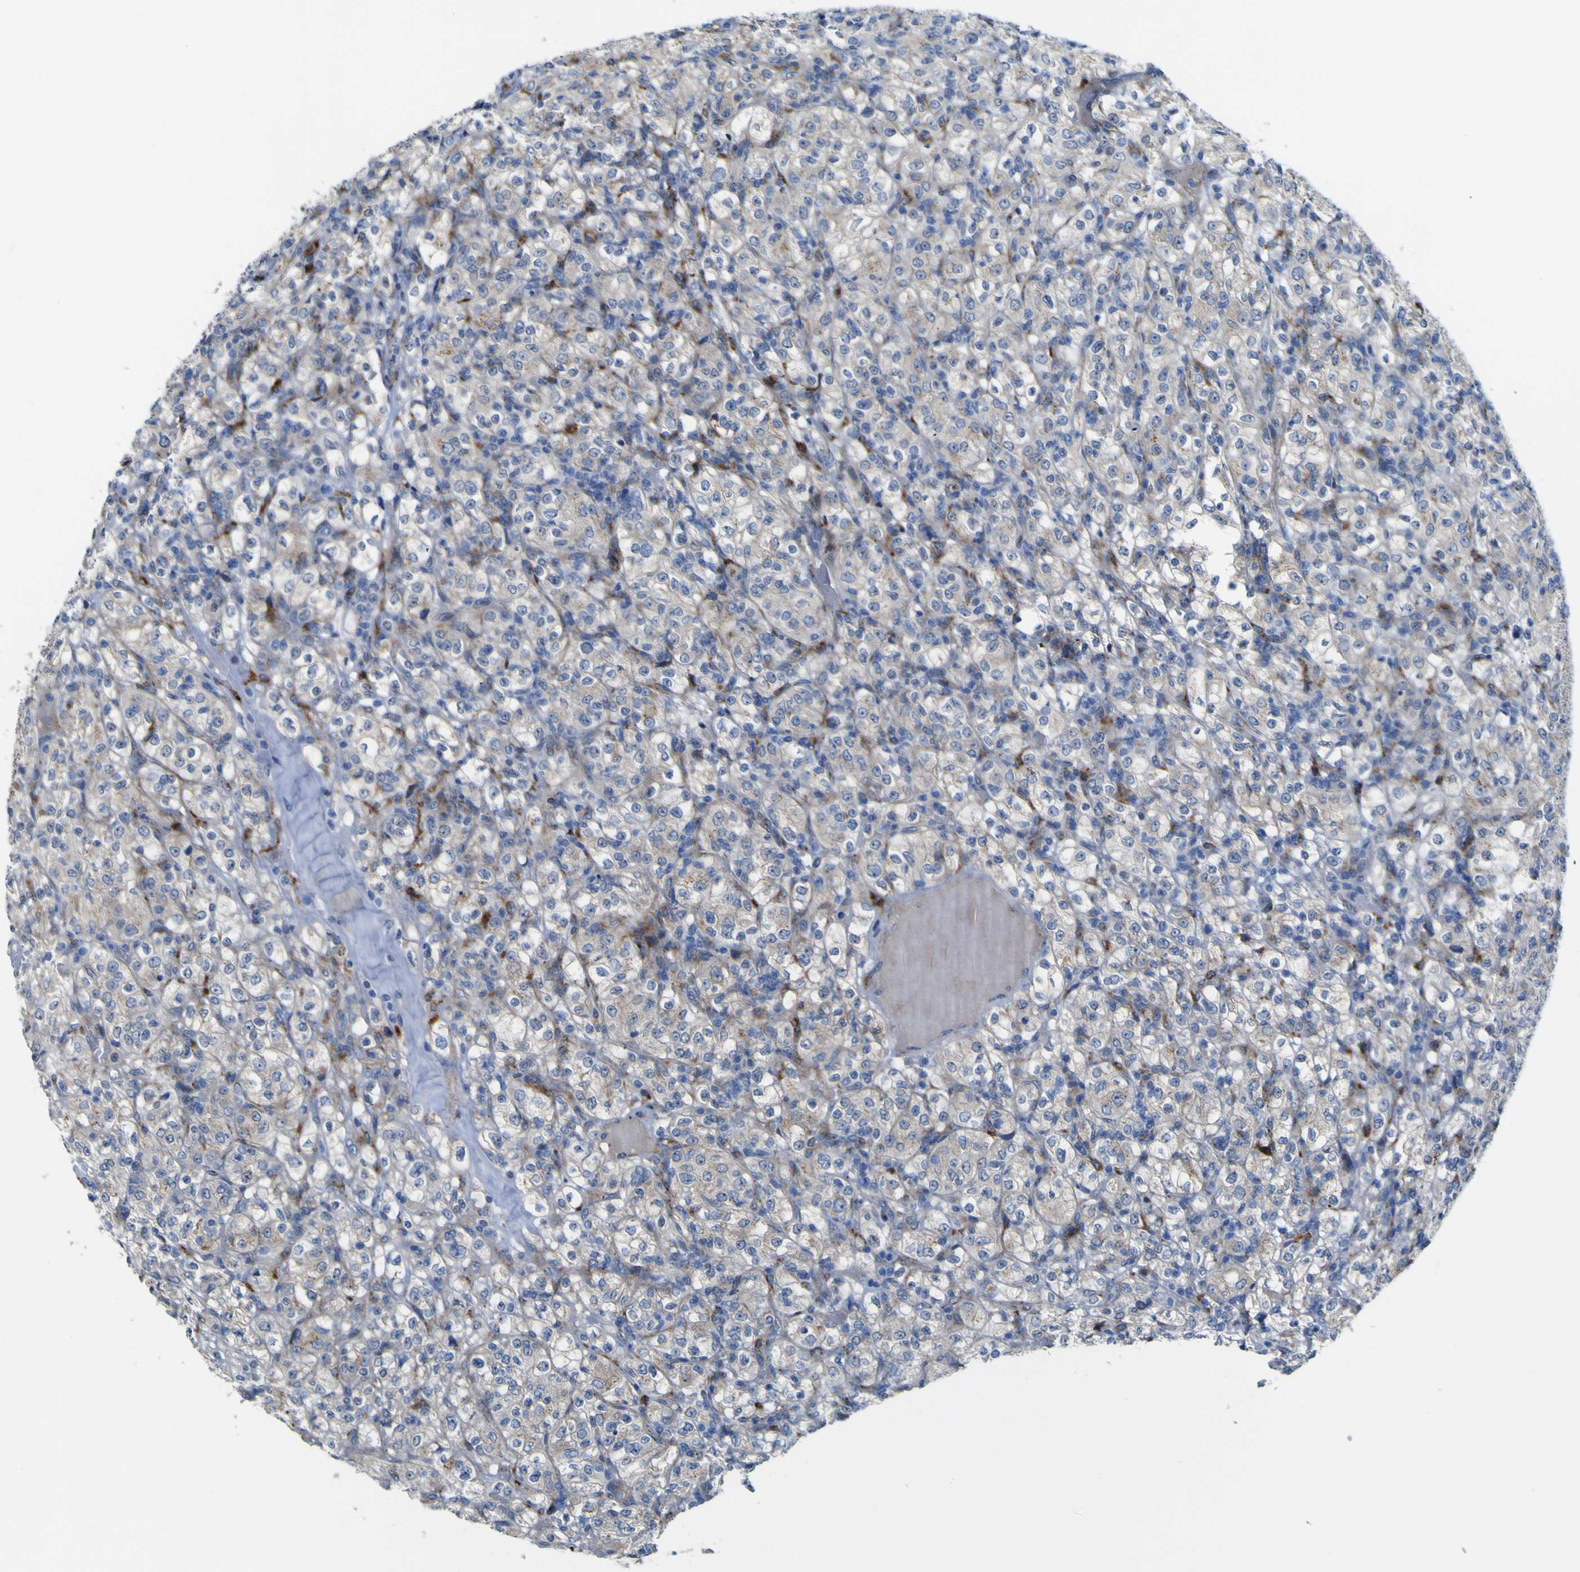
{"staining": {"intensity": "weak", "quantity": ">75%", "location": "cytoplasmic/membranous"}, "tissue": "renal cancer", "cell_type": "Tumor cells", "image_type": "cancer", "snomed": [{"axis": "morphology", "description": "Normal tissue, NOS"}, {"axis": "morphology", "description": "Adenocarcinoma, NOS"}, {"axis": "topography", "description": "Kidney"}], "caption": "Human renal cancer stained for a protein (brown) demonstrates weak cytoplasmic/membranous positive positivity in approximately >75% of tumor cells.", "gene": "PTPRF", "patient": {"sex": "female", "age": 72}}